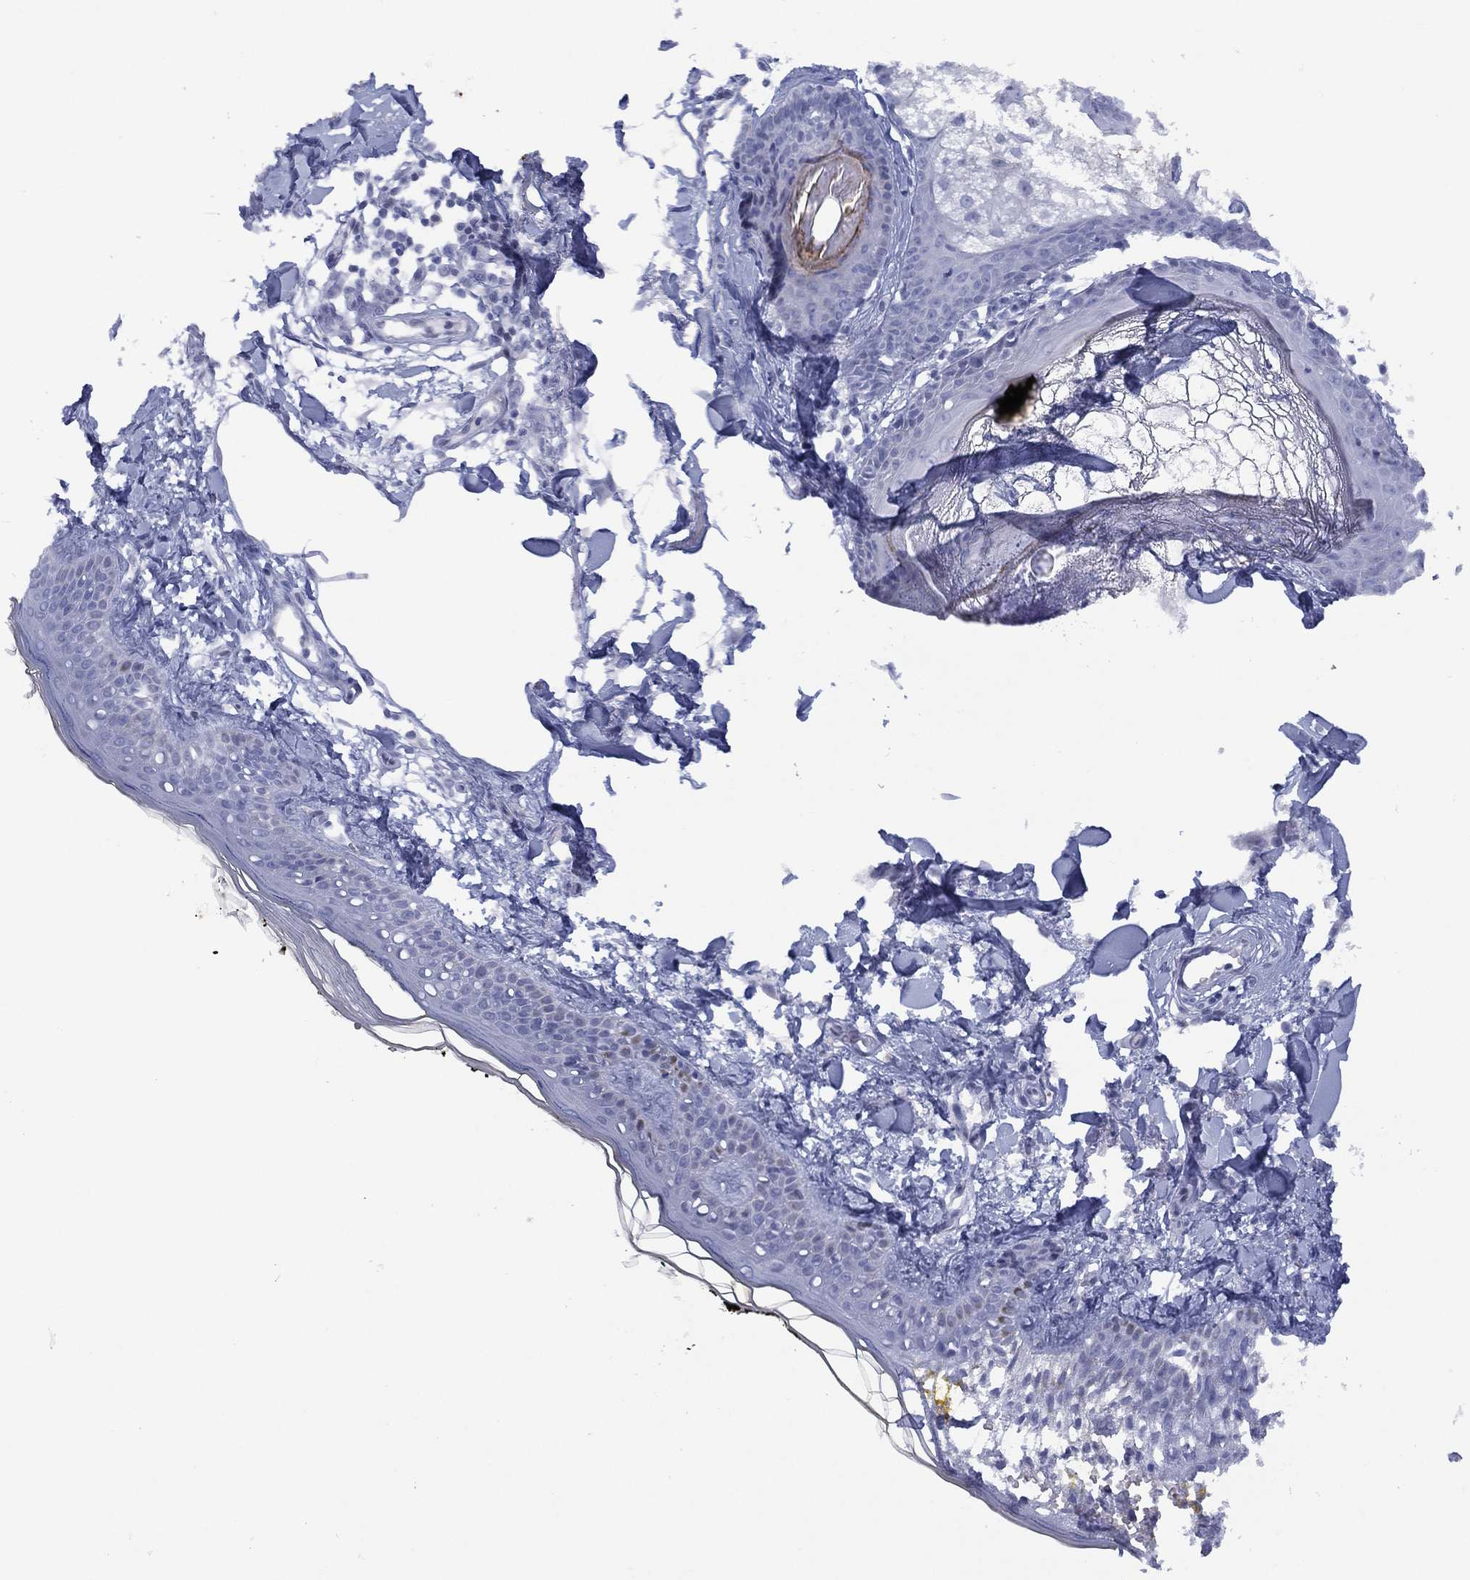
{"staining": {"intensity": "negative", "quantity": "none", "location": "none"}, "tissue": "skin", "cell_type": "Fibroblasts", "image_type": "normal", "snomed": [{"axis": "morphology", "description": "Normal tissue, NOS"}, {"axis": "topography", "description": "Skin"}], "caption": "An image of skin stained for a protein demonstrates no brown staining in fibroblasts. Nuclei are stained in blue.", "gene": "SLC4A4", "patient": {"sex": "male", "age": 76}}